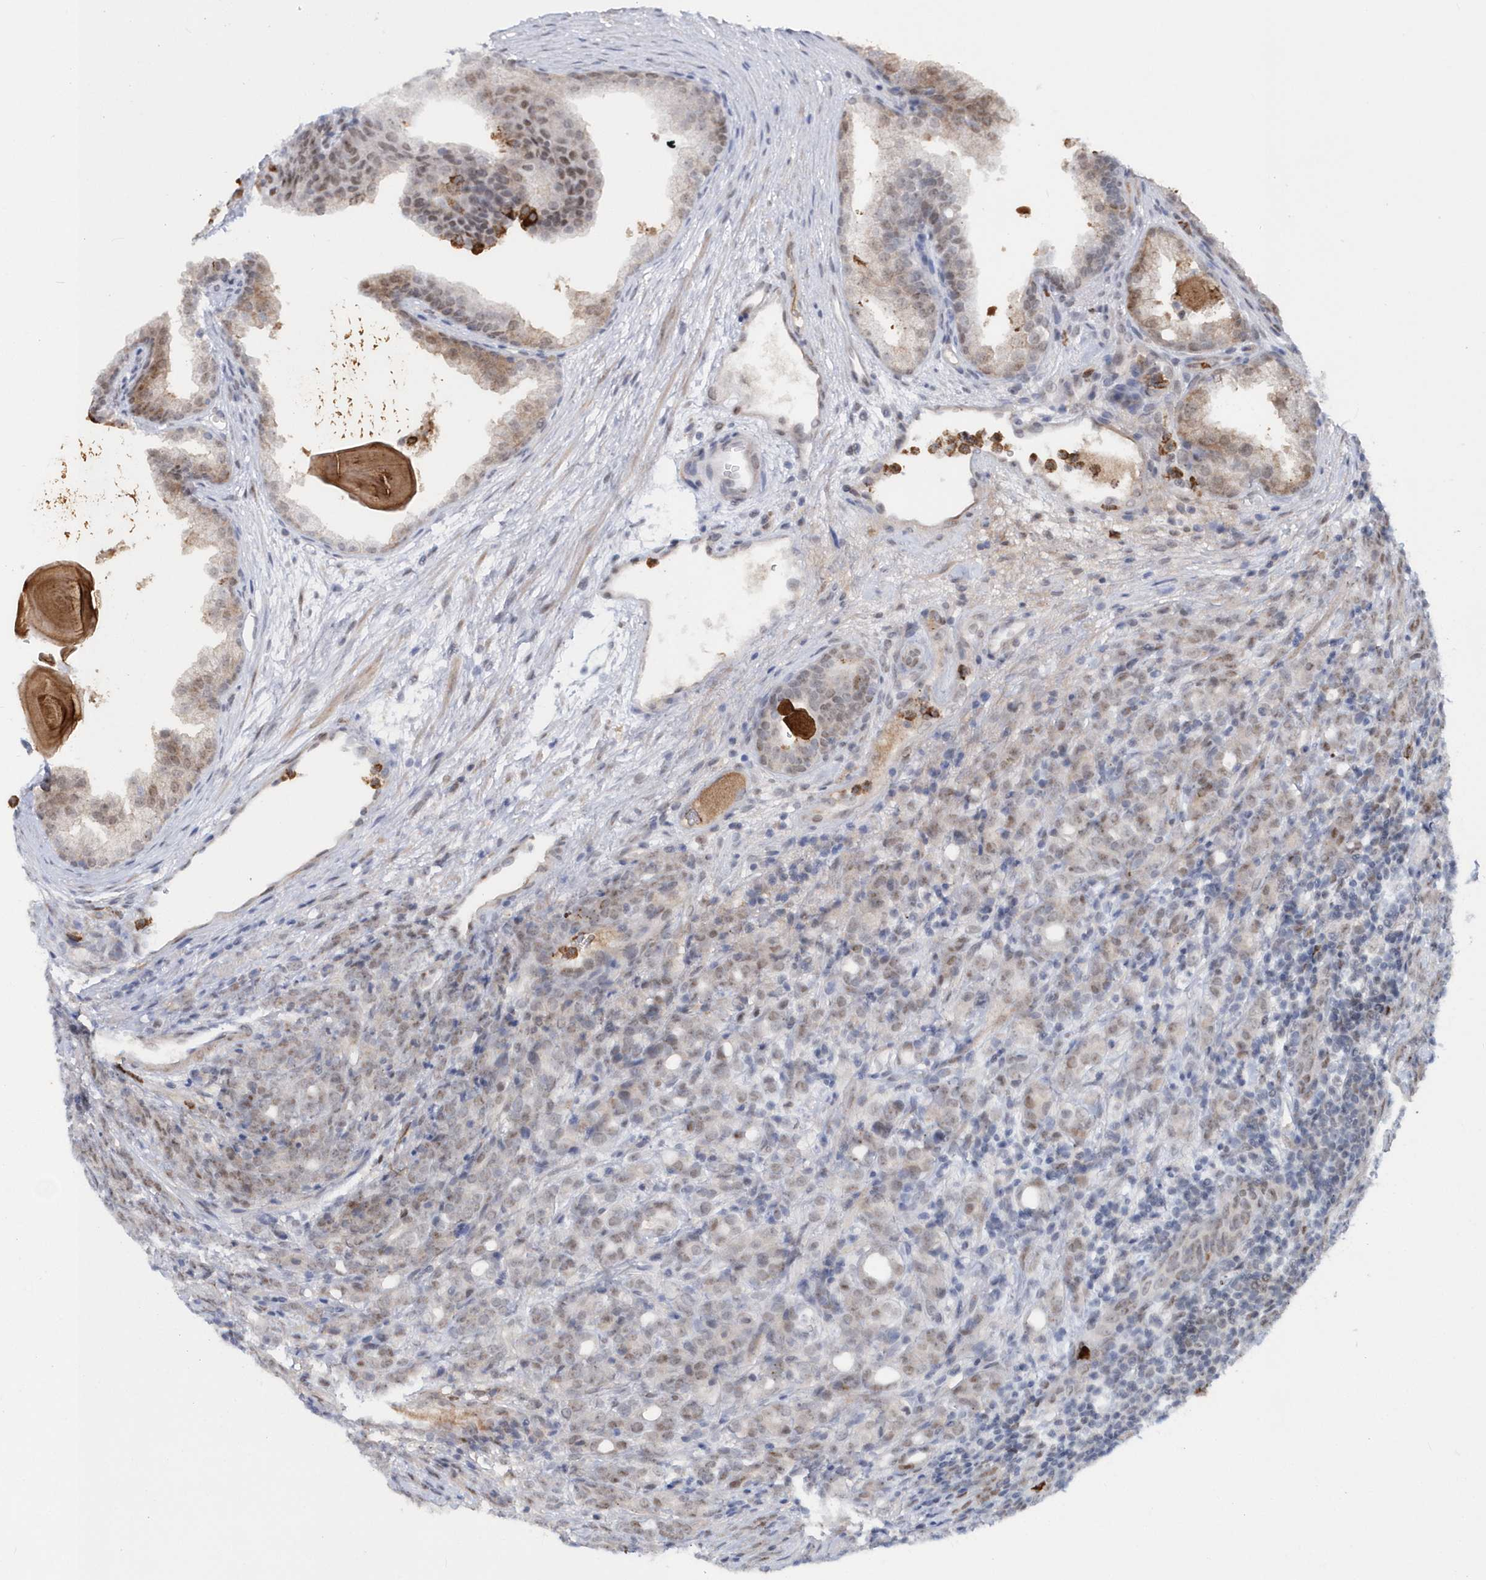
{"staining": {"intensity": "weak", "quantity": "<25%", "location": "nuclear"}, "tissue": "prostate cancer", "cell_type": "Tumor cells", "image_type": "cancer", "snomed": [{"axis": "morphology", "description": "Adenocarcinoma, High grade"}, {"axis": "topography", "description": "Prostate"}], "caption": "The immunohistochemistry (IHC) micrograph has no significant positivity in tumor cells of prostate cancer (adenocarcinoma (high-grade)) tissue.", "gene": "ASCL4", "patient": {"sex": "male", "age": 62}}